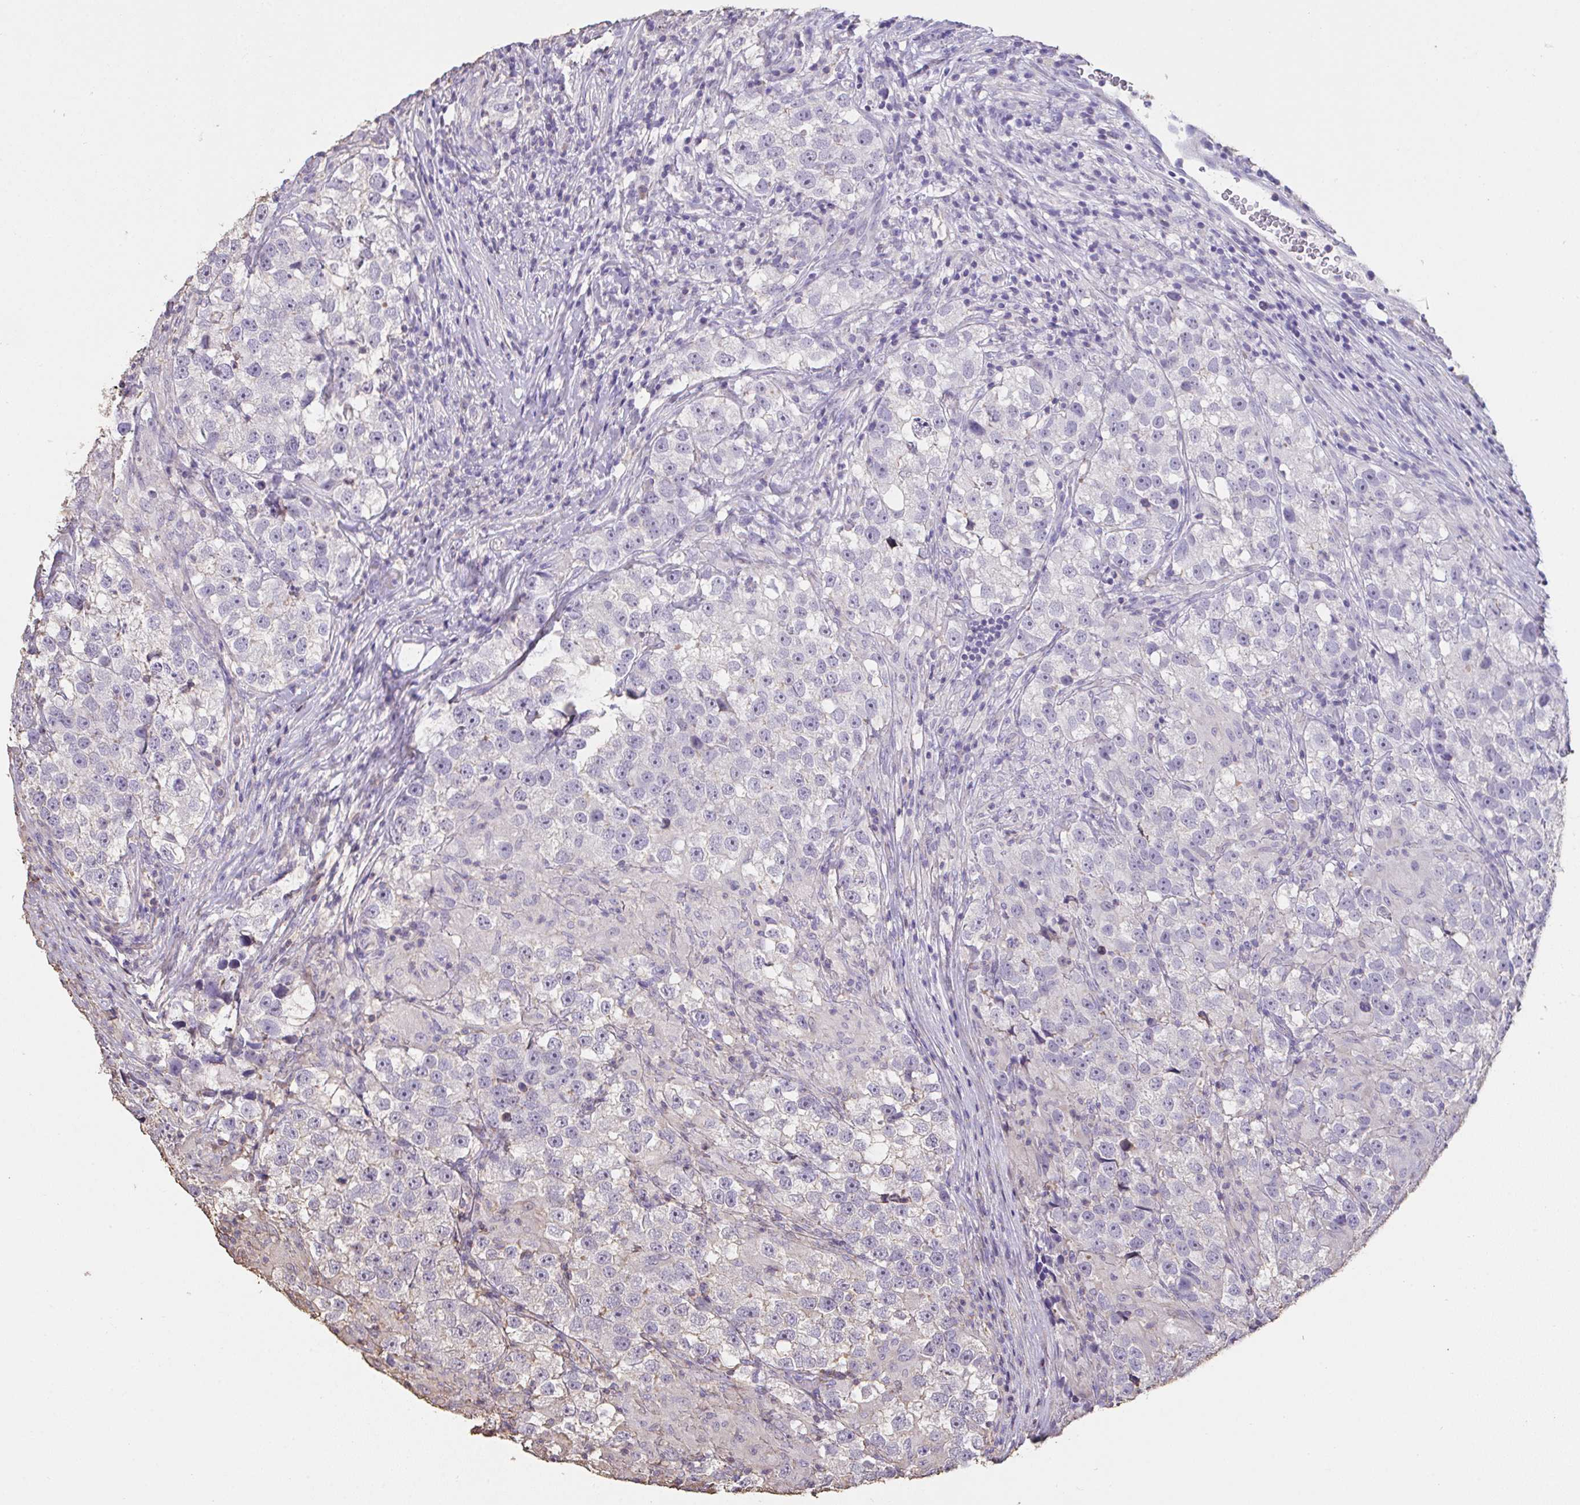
{"staining": {"intensity": "negative", "quantity": "none", "location": "none"}, "tissue": "testis cancer", "cell_type": "Tumor cells", "image_type": "cancer", "snomed": [{"axis": "morphology", "description": "Seminoma, NOS"}, {"axis": "topography", "description": "Testis"}], "caption": "This is a histopathology image of immunohistochemistry staining of testis cancer, which shows no expression in tumor cells.", "gene": "IL23R", "patient": {"sex": "male", "age": 46}}